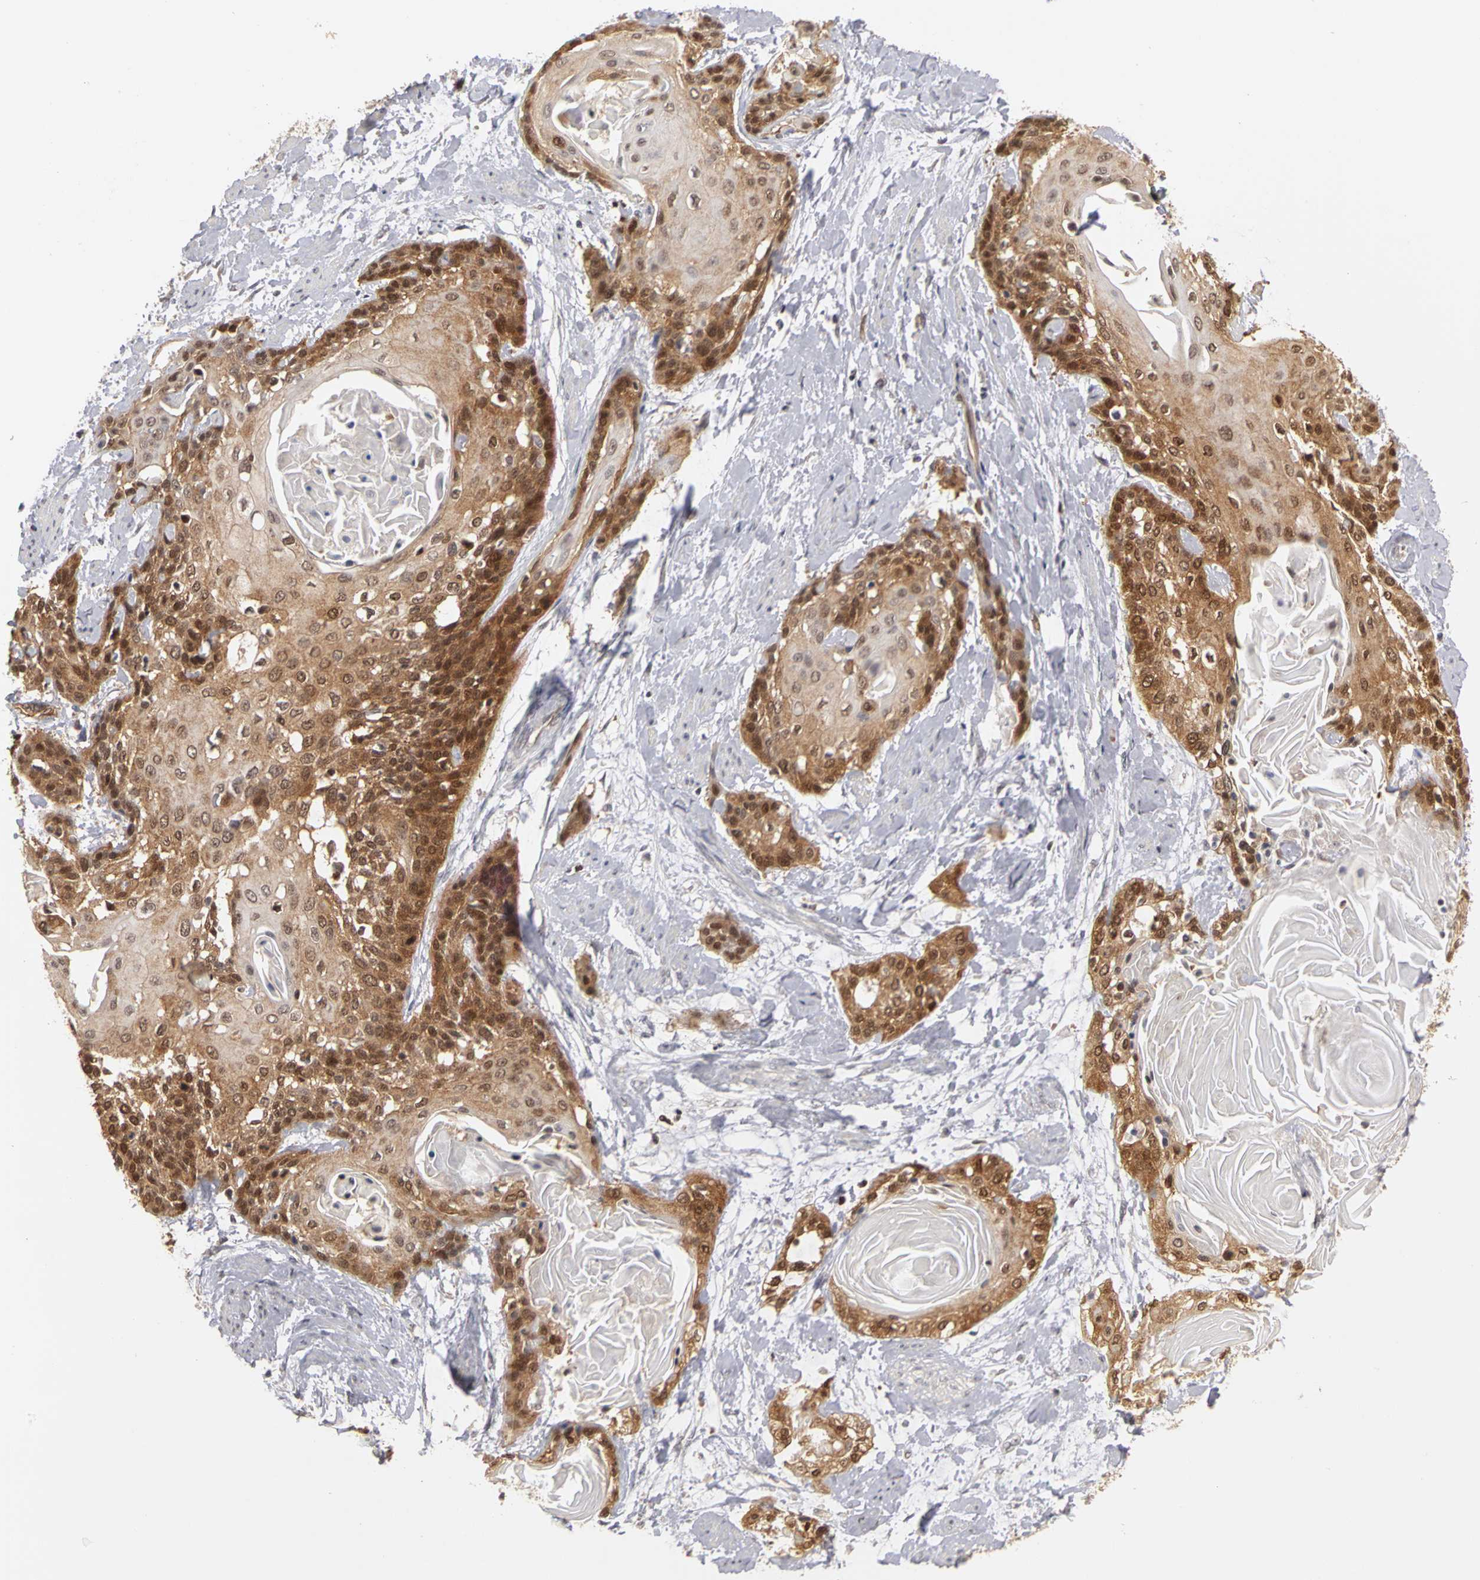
{"staining": {"intensity": "moderate", "quantity": ">75%", "location": "cytoplasmic/membranous,nuclear"}, "tissue": "cervical cancer", "cell_type": "Tumor cells", "image_type": "cancer", "snomed": [{"axis": "morphology", "description": "Squamous cell carcinoma, NOS"}, {"axis": "topography", "description": "Cervix"}], "caption": "High-magnification brightfield microscopy of squamous cell carcinoma (cervical) stained with DAB (3,3'-diaminobenzidine) (brown) and counterstained with hematoxylin (blue). tumor cells exhibit moderate cytoplasmic/membranous and nuclear positivity is appreciated in approximately>75% of cells.", "gene": "PLEKHA1", "patient": {"sex": "female", "age": 57}}